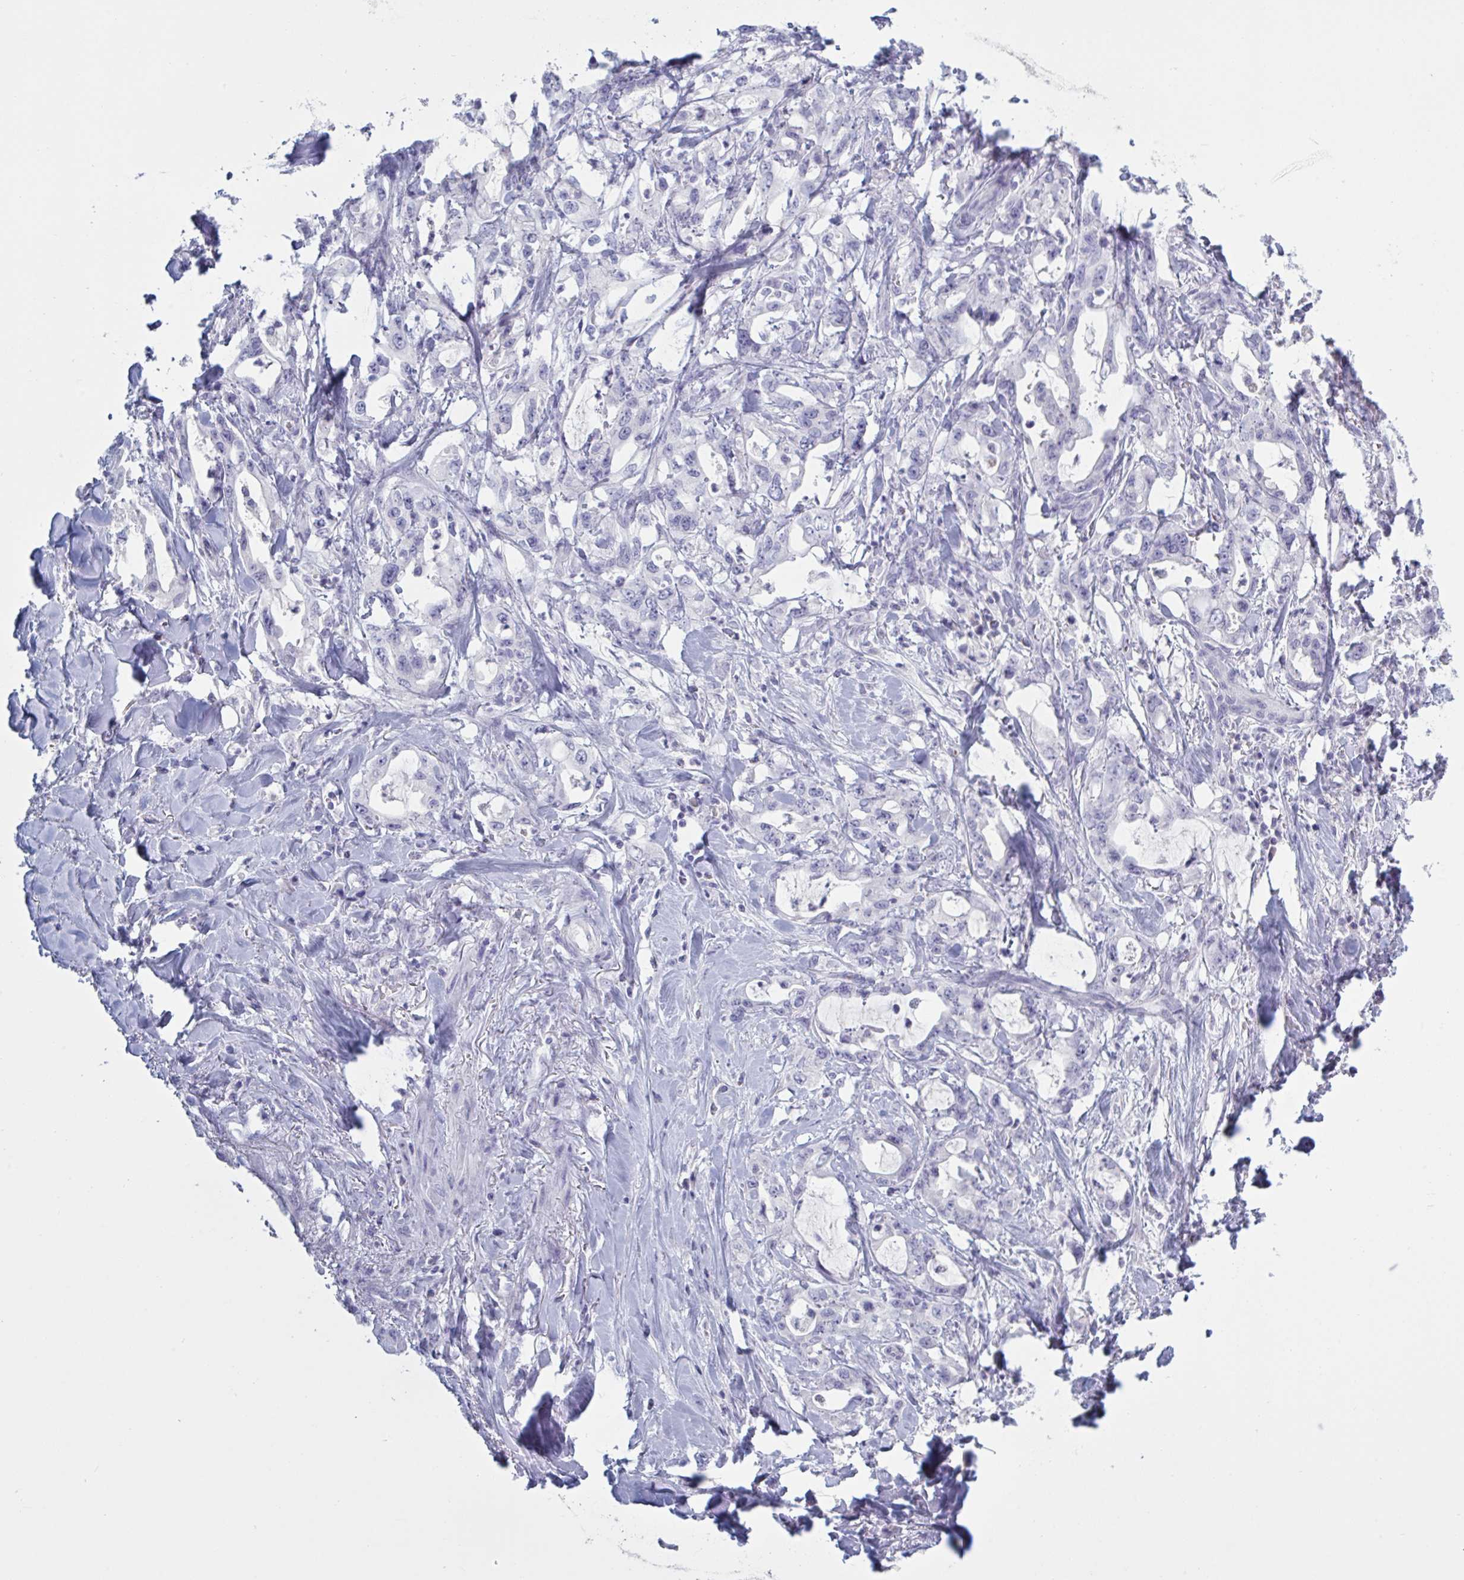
{"staining": {"intensity": "negative", "quantity": "none", "location": "none"}, "tissue": "pancreatic cancer", "cell_type": "Tumor cells", "image_type": "cancer", "snomed": [{"axis": "morphology", "description": "Adenocarcinoma, NOS"}, {"axis": "topography", "description": "Pancreas"}], "caption": "Human pancreatic cancer stained for a protein using immunohistochemistry demonstrates no expression in tumor cells.", "gene": "NDUFC2", "patient": {"sex": "female", "age": 61}}